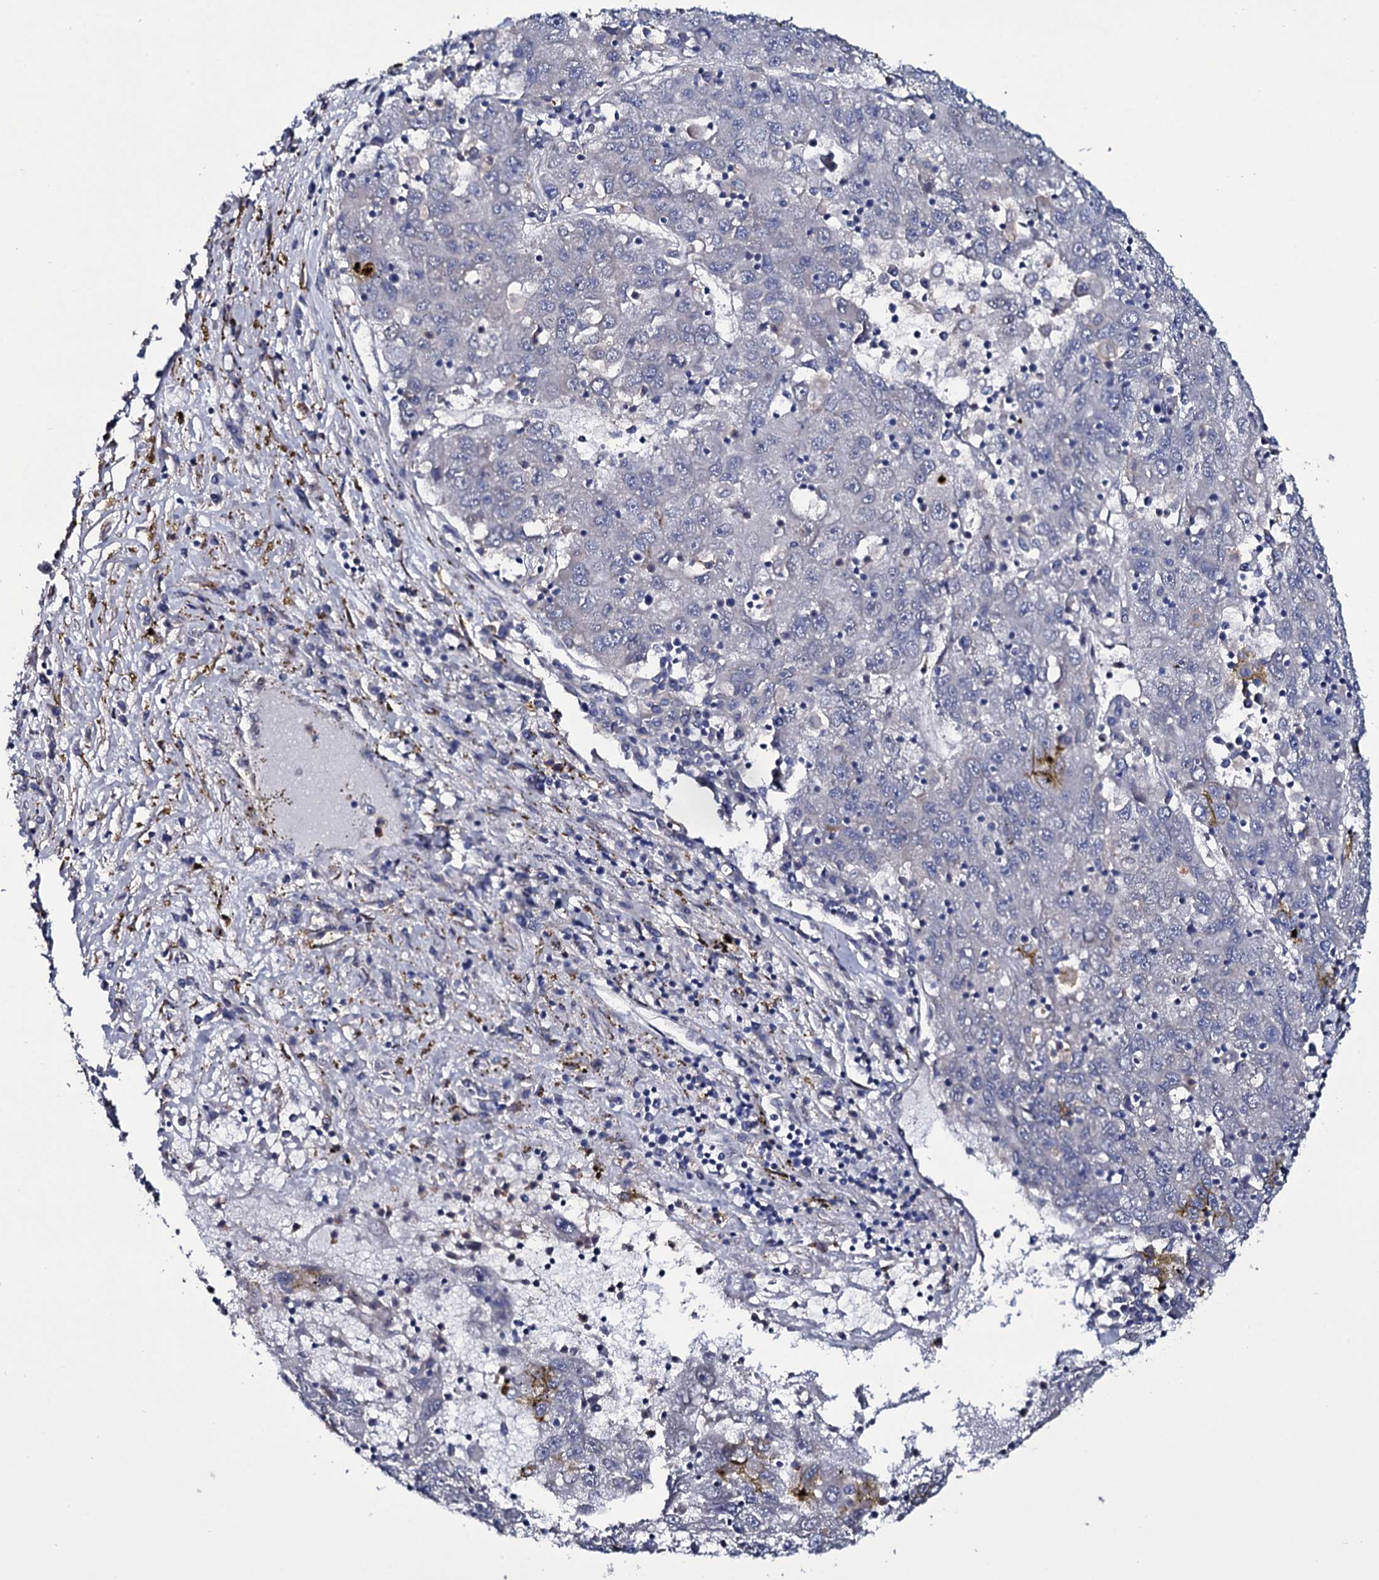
{"staining": {"intensity": "negative", "quantity": "none", "location": "none"}, "tissue": "liver cancer", "cell_type": "Tumor cells", "image_type": "cancer", "snomed": [{"axis": "morphology", "description": "Carcinoma, Hepatocellular, NOS"}, {"axis": "topography", "description": "Liver"}], "caption": "IHC histopathology image of neoplastic tissue: human liver cancer stained with DAB demonstrates no significant protein staining in tumor cells. (IHC, brightfield microscopy, high magnification).", "gene": "TTC23", "patient": {"sex": "male", "age": 49}}